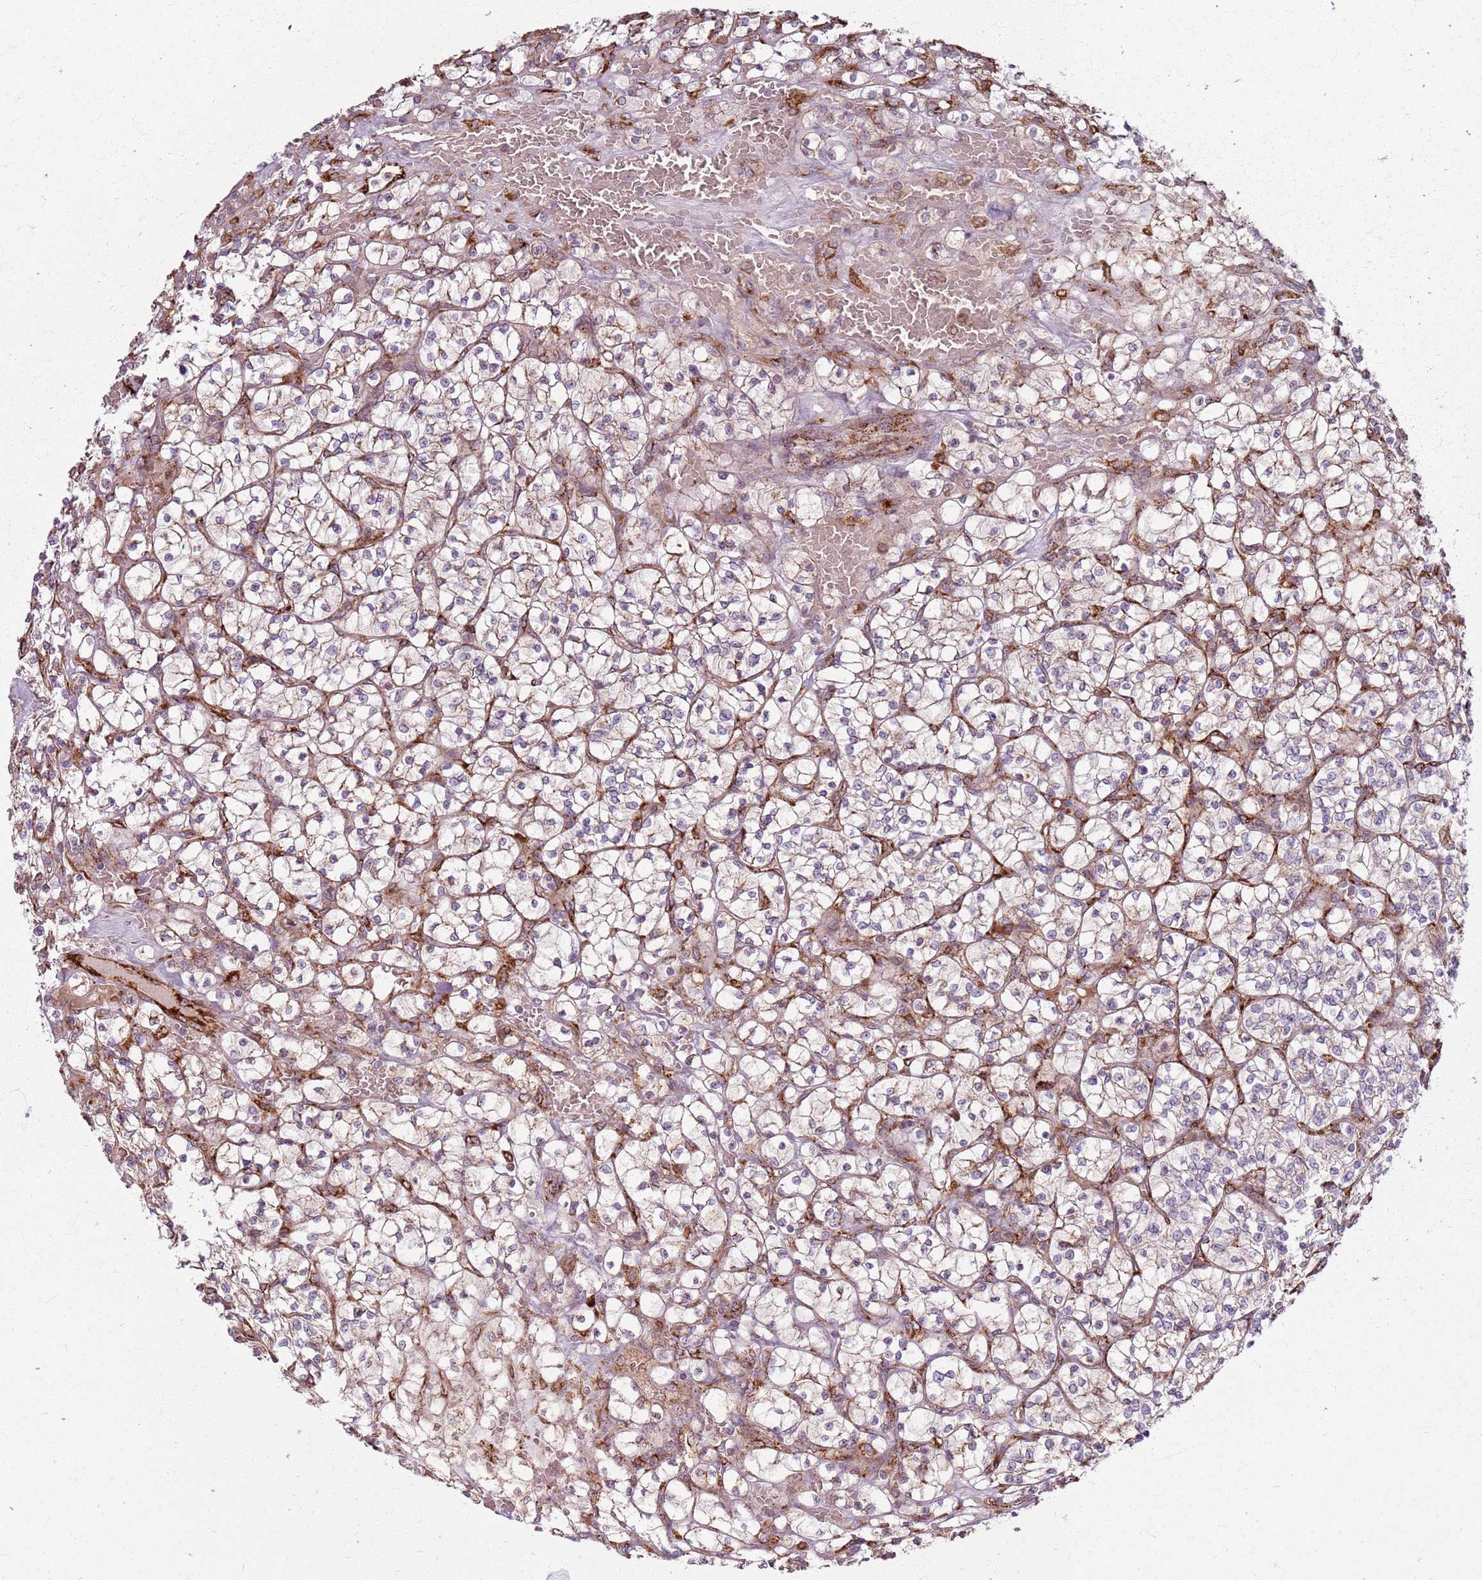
{"staining": {"intensity": "negative", "quantity": "none", "location": "none"}, "tissue": "renal cancer", "cell_type": "Tumor cells", "image_type": "cancer", "snomed": [{"axis": "morphology", "description": "Adenocarcinoma, NOS"}, {"axis": "topography", "description": "Kidney"}], "caption": "This is a image of immunohistochemistry staining of renal cancer, which shows no positivity in tumor cells.", "gene": "KRI1", "patient": {"sex": "female", "age": 64}}